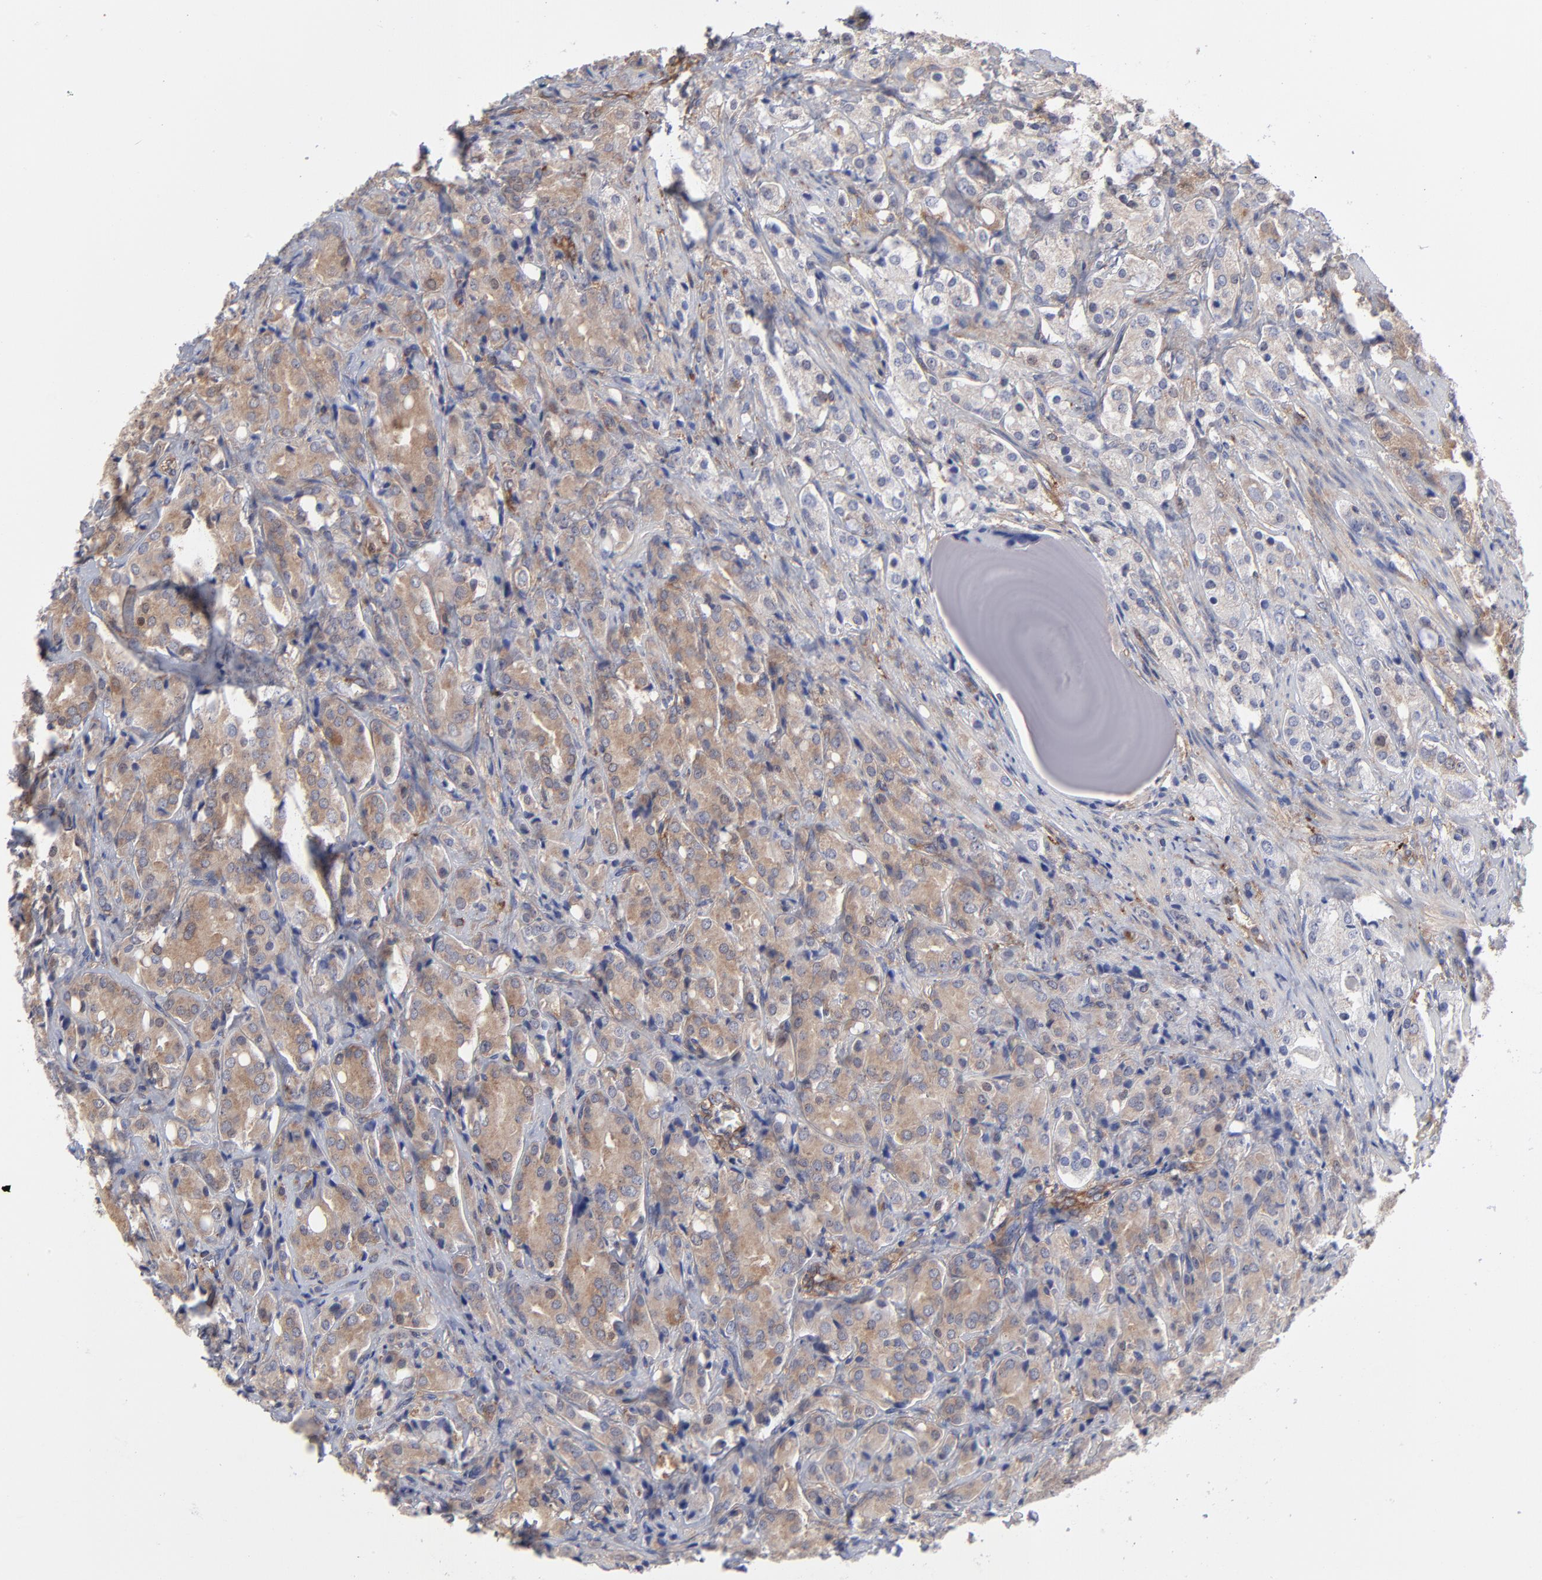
{"staining": {"intensity": "weak", "quantity": ">75%", "location": "cytoplasmic/membranous"}, "tissue": "prostate cancer", "cell_type": "Tumor cells", "image_type": "cancer", "snomed": [{"axis": "morphology", "description": "Adenocarcinoma, High grade"}, {"axis": "topography", "description": "Prostate"}], "caption": "Immunohistochemistry (IHC) staining of high-grade adenocarcinoma (prostate), which demonstrates low levels of weak cytoplasmic/membranous staining in approximately >75% of tumor cells indicating weak cytoplasmic/membranous protein staining. The staining was performed using DAB (brown) for protein detection and nuclei were counterstained in hematoxylin (blue).", "gene": "NFKBIA", "patient": {"sex": "male", "age": 68}}